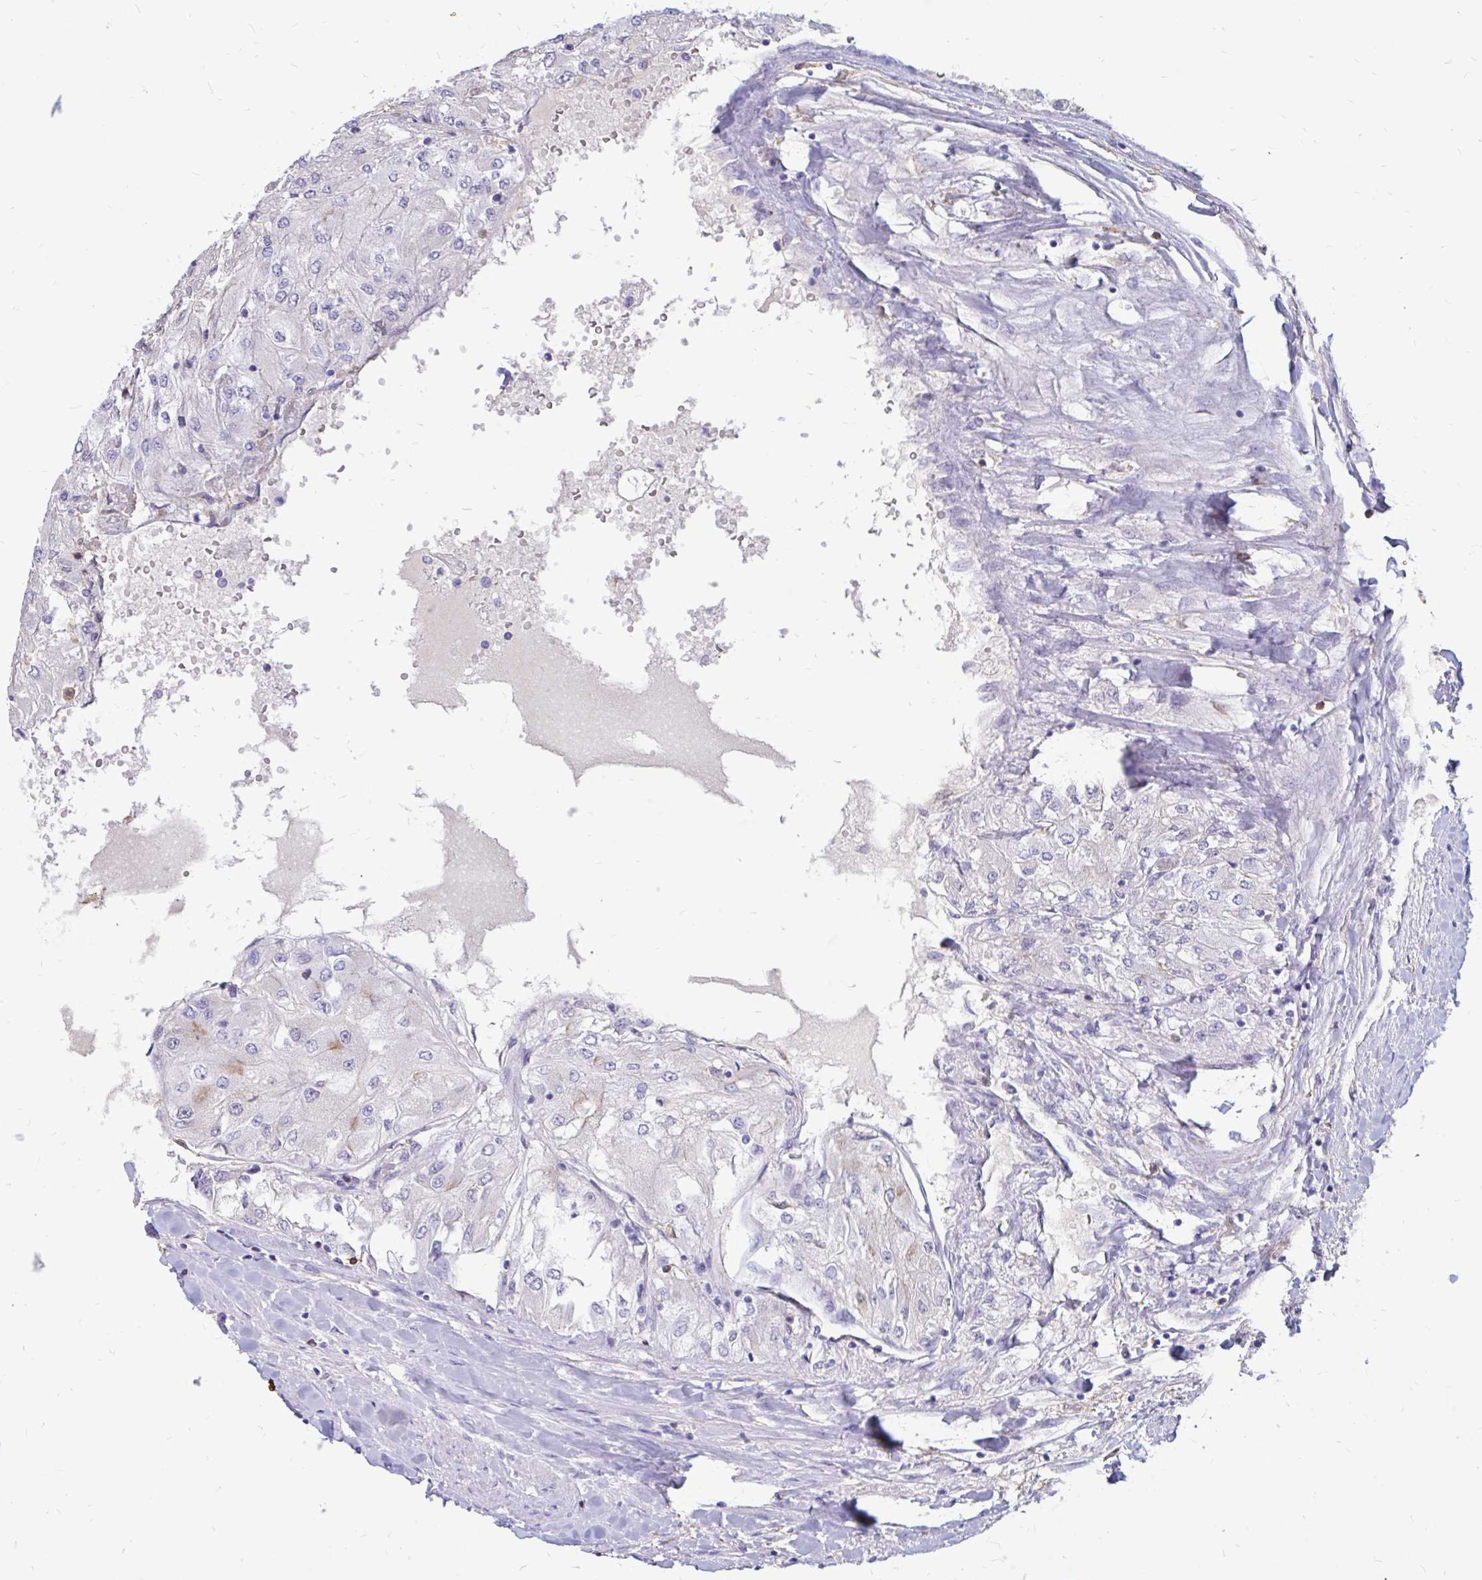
{"staining": {"intensity": "negative", "quantity": "none", "location": "none"}, "tissue": "renal cancer", "cell_type": "Tumor cells", "image_type": "cancer", "snomed": [{"axis": "morphology", "description": "Adenocarcinoma, NOS"}, {"axis": "topography", "description": "Kidney"}], "caption": "A photomicrograph of adenocarcinoma (renal) stained for a protein shows no brown staining in tumor cells.", "gene": "IGSF5", "patient": {"sex": "male", "age": 80}}